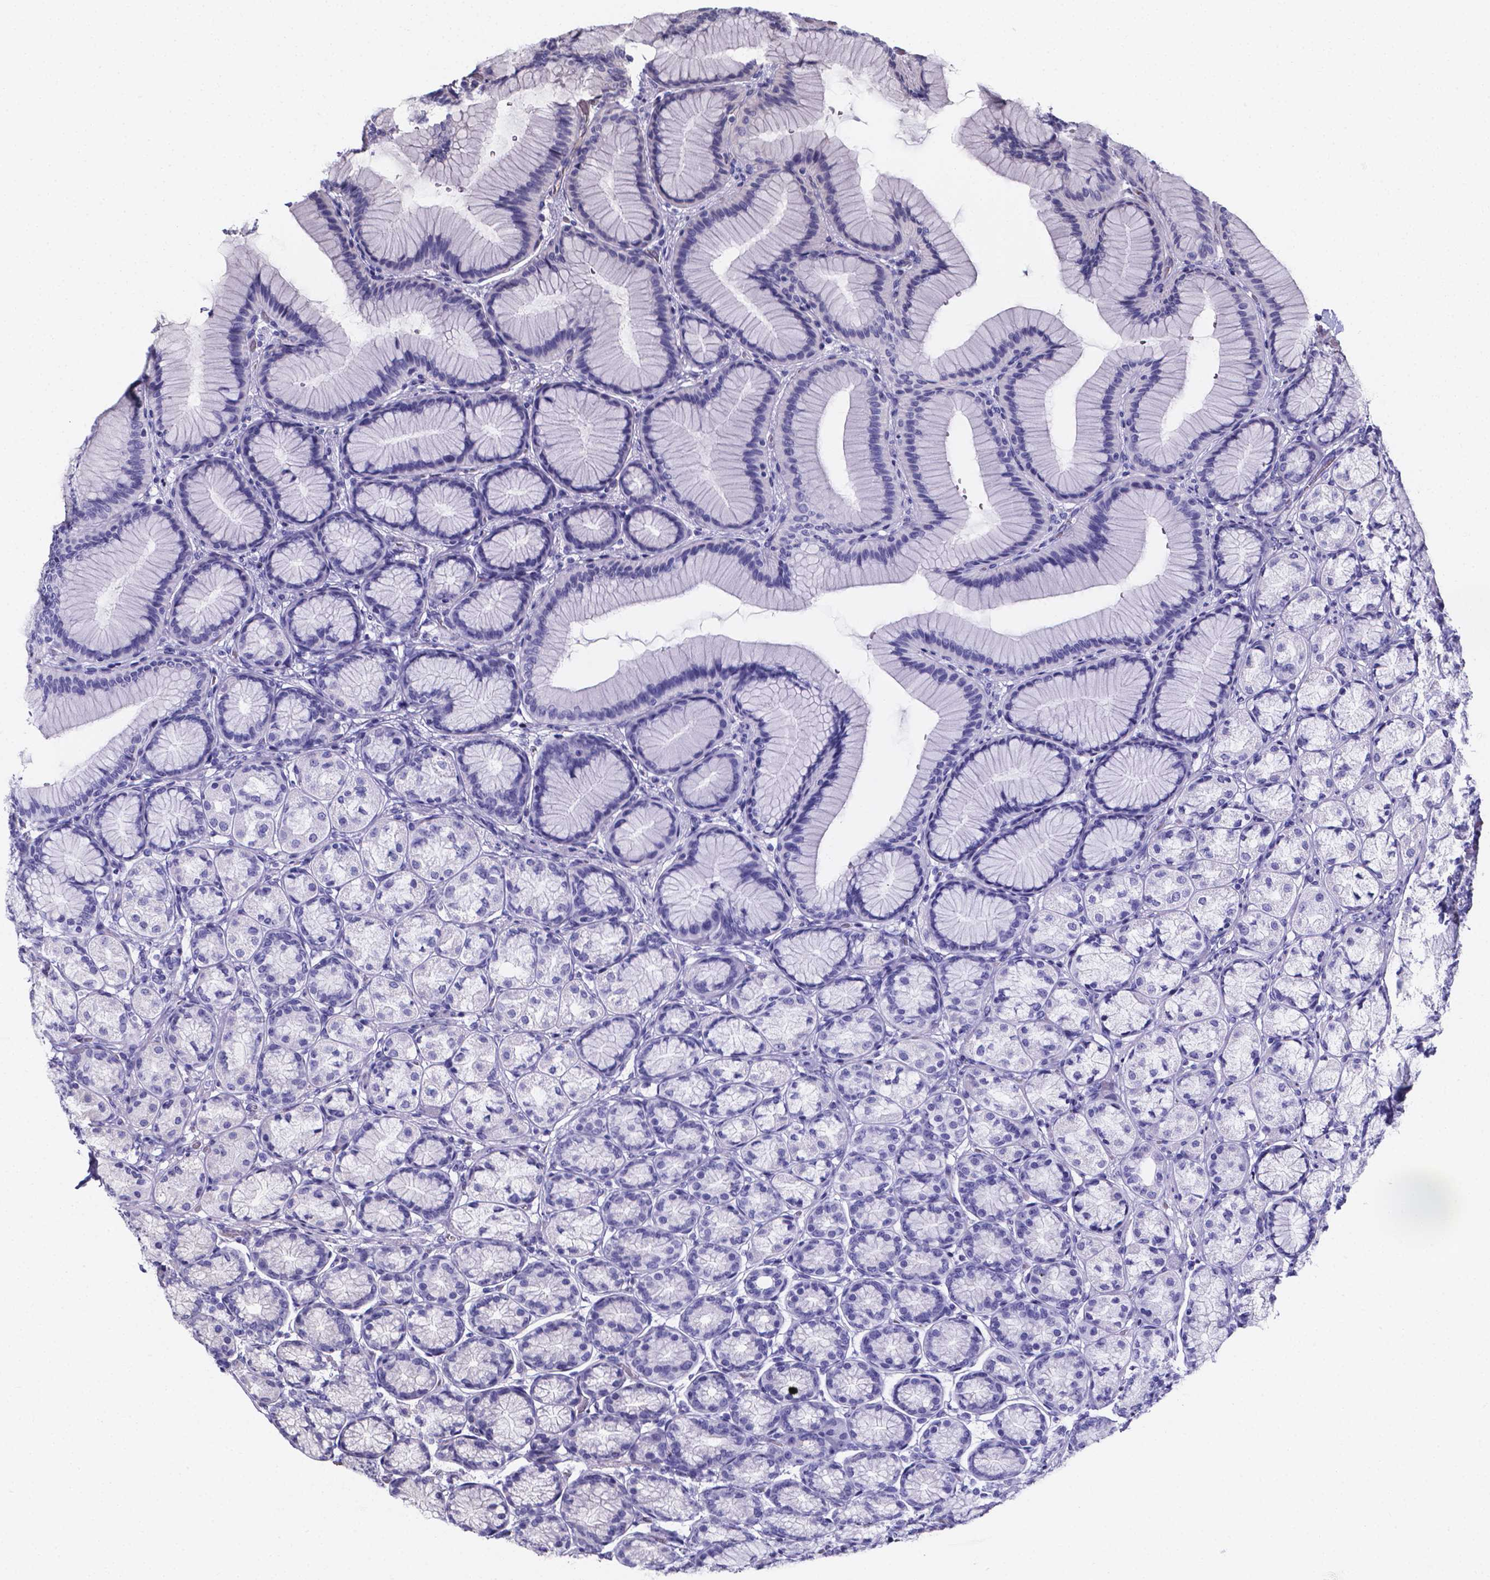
{"staining": {"intensity": "negative", "quantity": "none", "location": "none"}, "tissue": "stomach", "cell_type": "Glandular cells", "image_type": "normal", "snomed": [{"axis": "morphology", "description": "Normal tissue, NOS"}, {"axis": "morphology", "description": "Adenocarcinoma, NOS"}, {"axis": "morphology", "description": "Adenocarcinoma, High grade"}, {"axis": "topography", "description": "Stomach, upper"}, {"axis": "topography", "description": "Stomach"}], "caption": "The immunohistochemistry (IHC) image has no significant positivity in glandular cells of stomach. (Stains: DAB immunohistochemistry (IHC) with hematoxylin counter stain, Microscopy: brightfield microscopy at high magnification).", "gene": "CACNG8", "patient": {"sex": "female", "age": 65}}